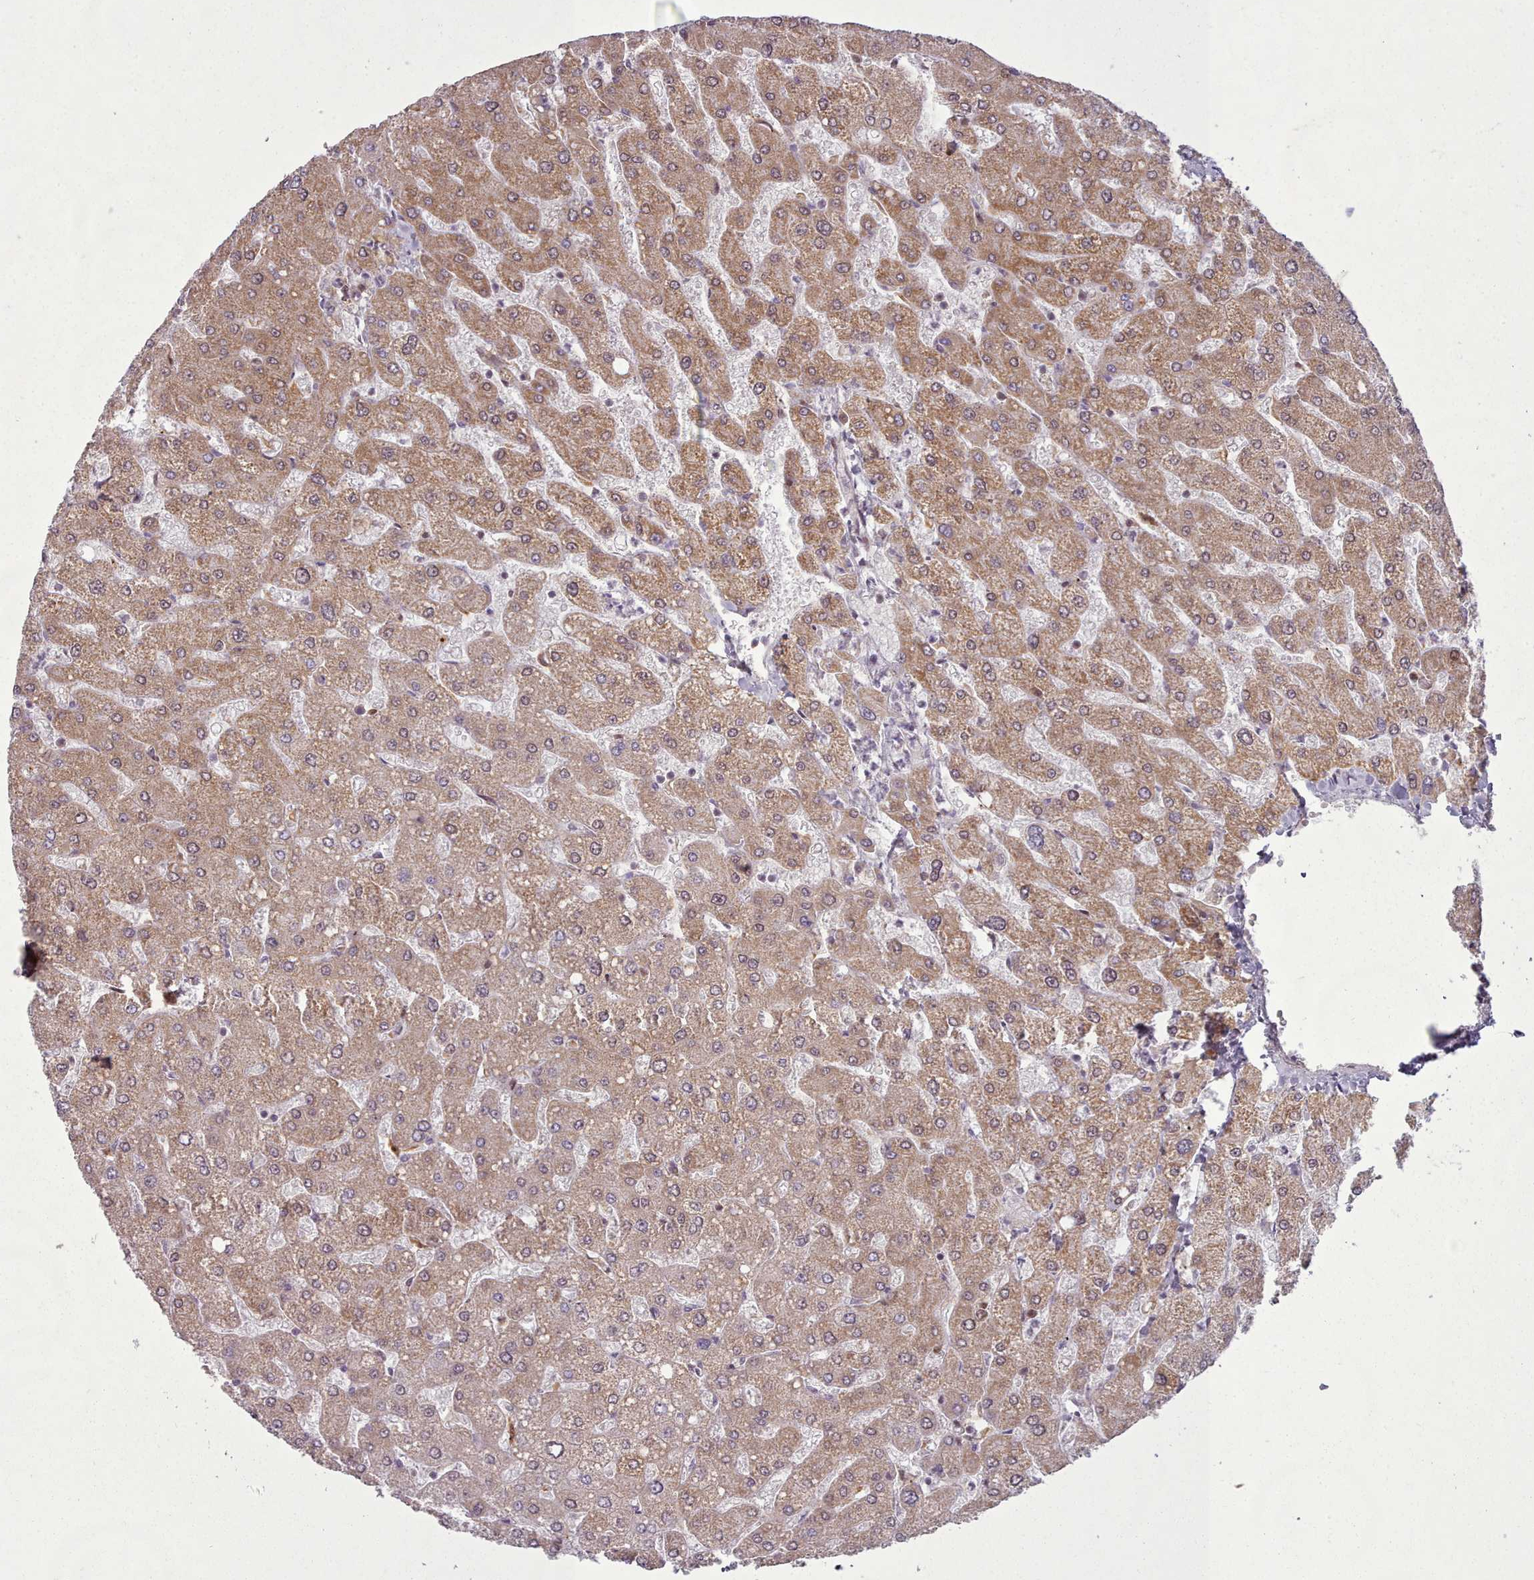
{"staining": {"intensity": "negative", "quantity": "none", "location": "none"}, "tissue": "liver", "cell_type": "Cholangiocytes", "image_type": "normal", "snomed": [{"axis": "morphology", "description": "Normal tissue, NOS"}, {"axis": "topography", "description": "Liver"}], "caption": "Cholangiocytes show no significant protein expression in unremarkable liver. Brightfield microscopy of immunohistochemistry stained with DAB (brown) and hematoxylin (blue), captured at high magnification.", "gene": "LGALS9B", "patient": {"sex": "male", "age": 55}}